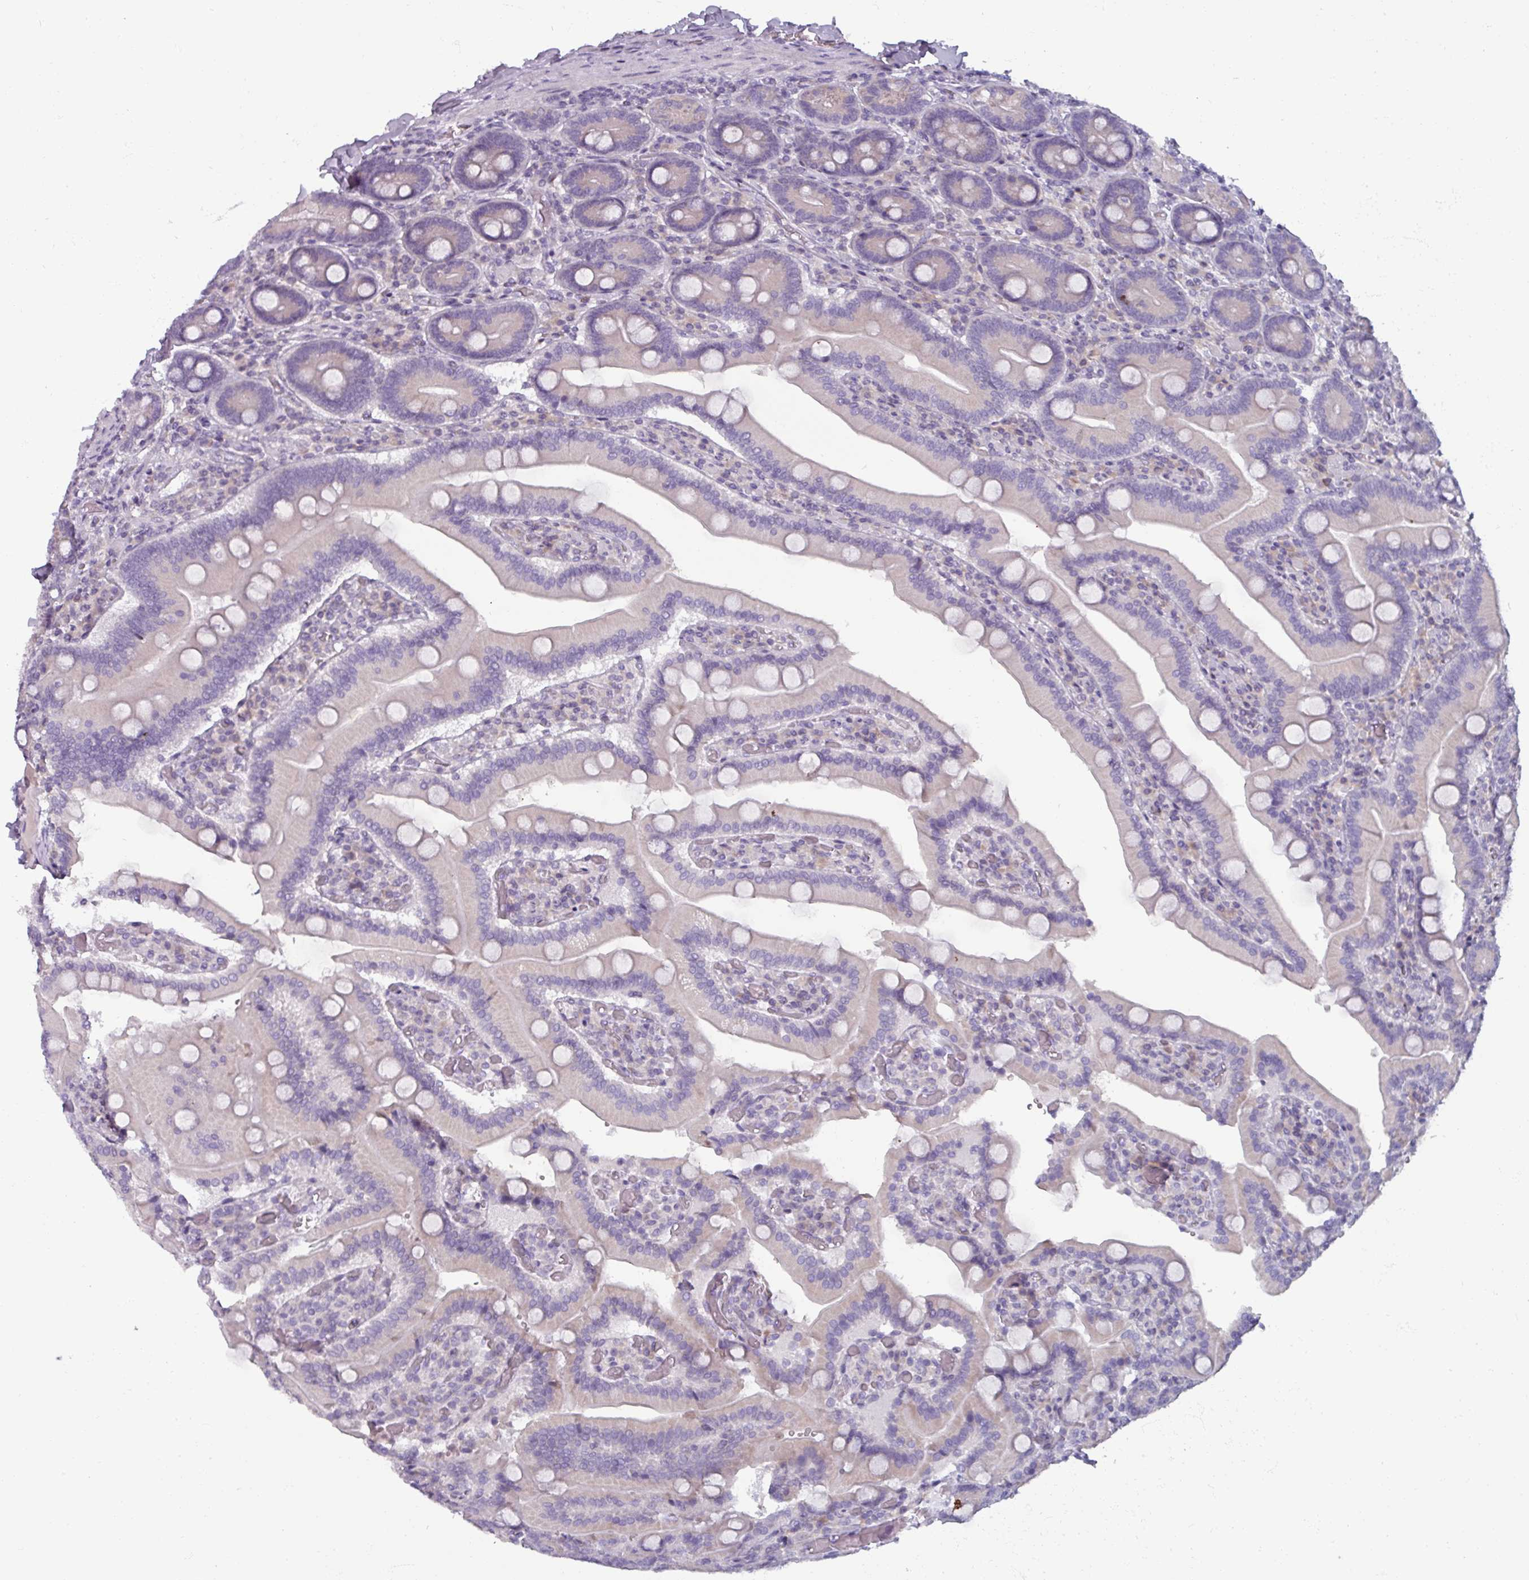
{"staining": {"intensity": "weak", "quantity": "<25%", "location": "cytoplasmic/membranous"}, "tissue": "duodenum", "cell_type": "Glandular cells", "image_type": "normal", "snomed": [{"axis": "morphology", "description": "Normal tissue, NOS"}, {"axis": "topography", "description": "Duodenum"}], "caption": "This is an immunohistochemistry micrograph of benign human duodenum. There is no expression in glandular cells.", "gene": "SMIM11", "patient": {"sex": "female", "age": 62}}